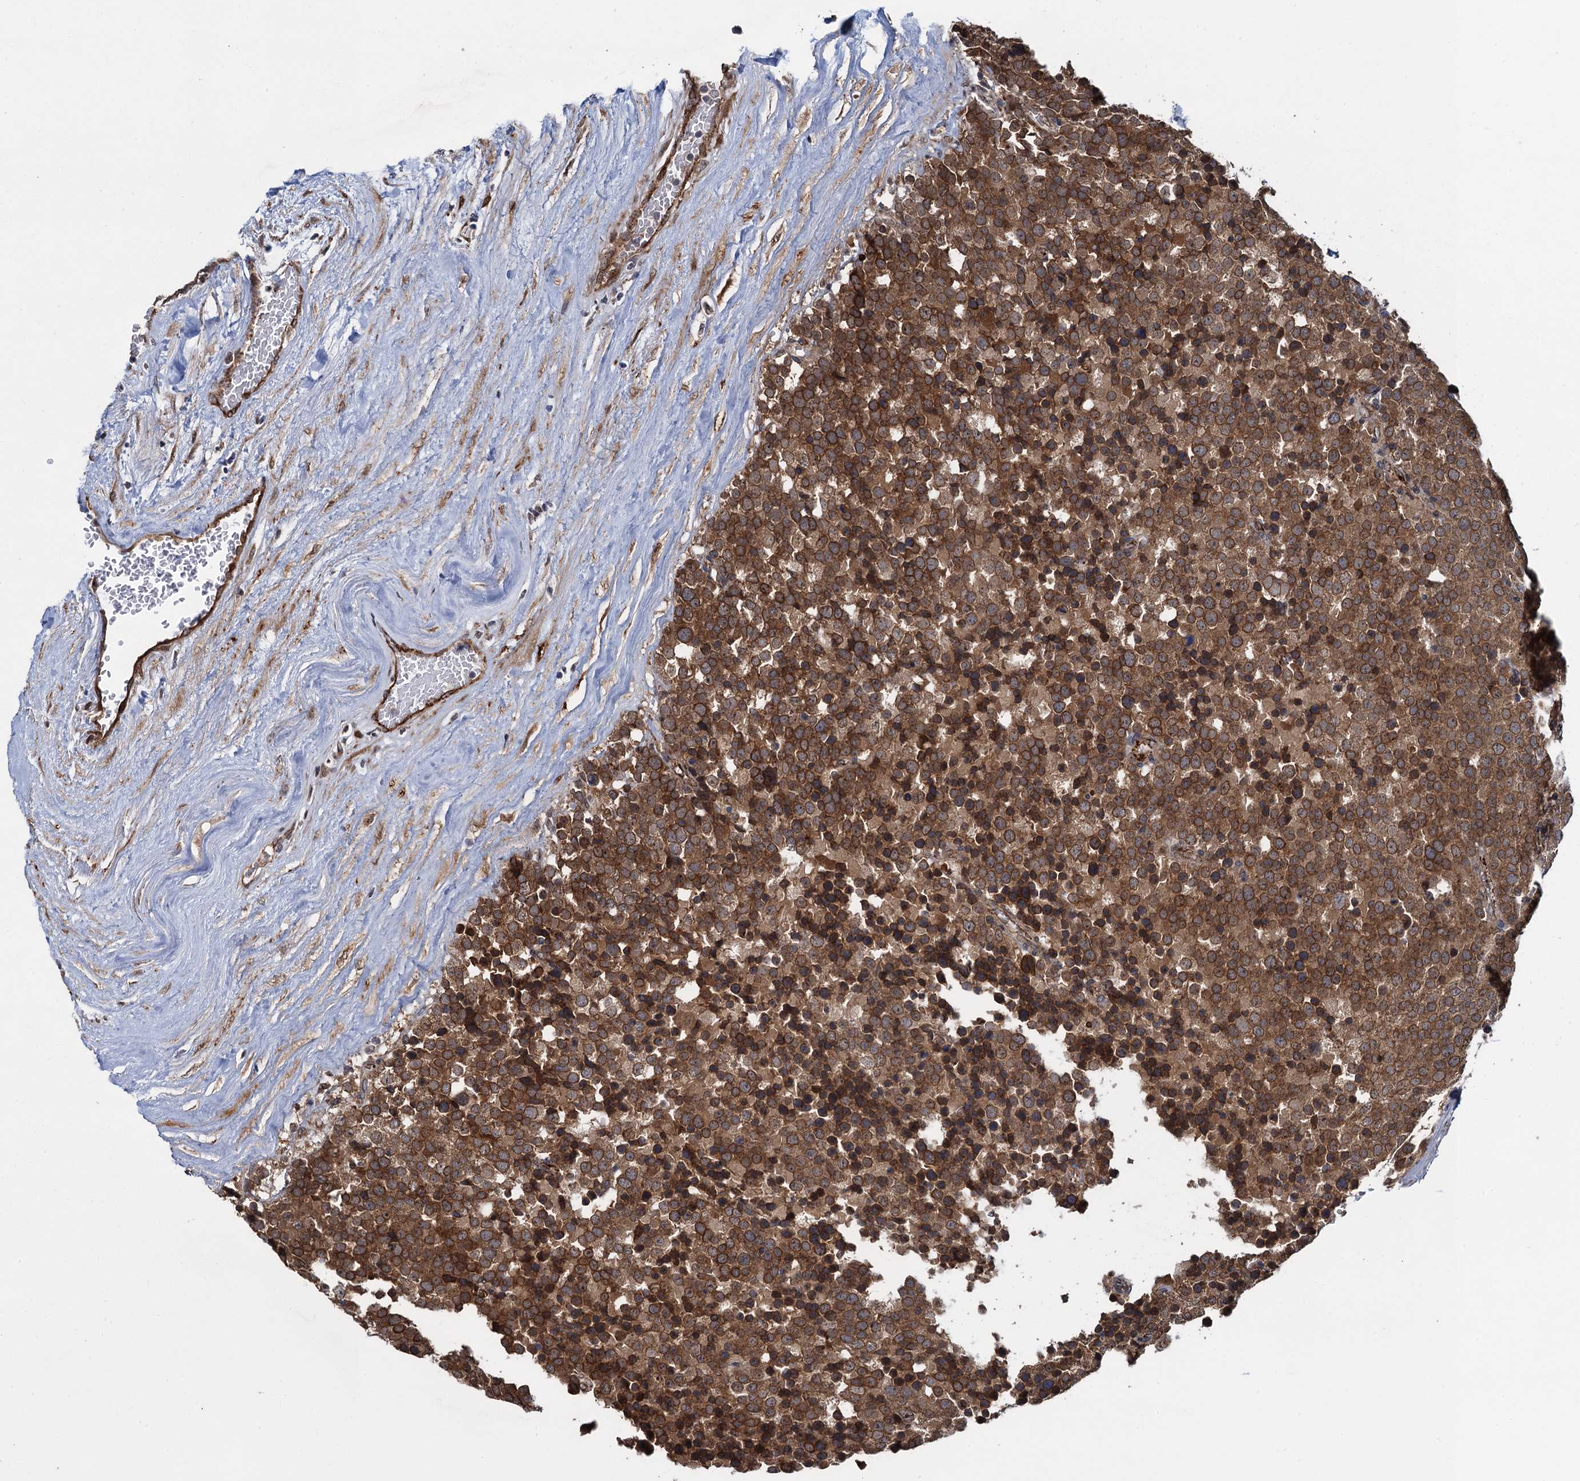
{"staining": {"intensity": "strong", "quantity": ">75%", "location": "cytoplasmic/membranous"}, "tissue": "testis cancer", "cell_type": "Tumor cells", "image_type": "cancer", "snomed": [{"axis": "morphology", "description": "Seminoma, NOS"}, {"axis": "topography", "description": "Testis"}], "caption": "DAB immunohistochemical staining of human testis cancer (seminoma) demonstrates strong cytoplasmic/membranous protein expression in approximately >75% of tumor cells.", "gene": "EVX2", "patient": {"sex": "male", "age": 71}}